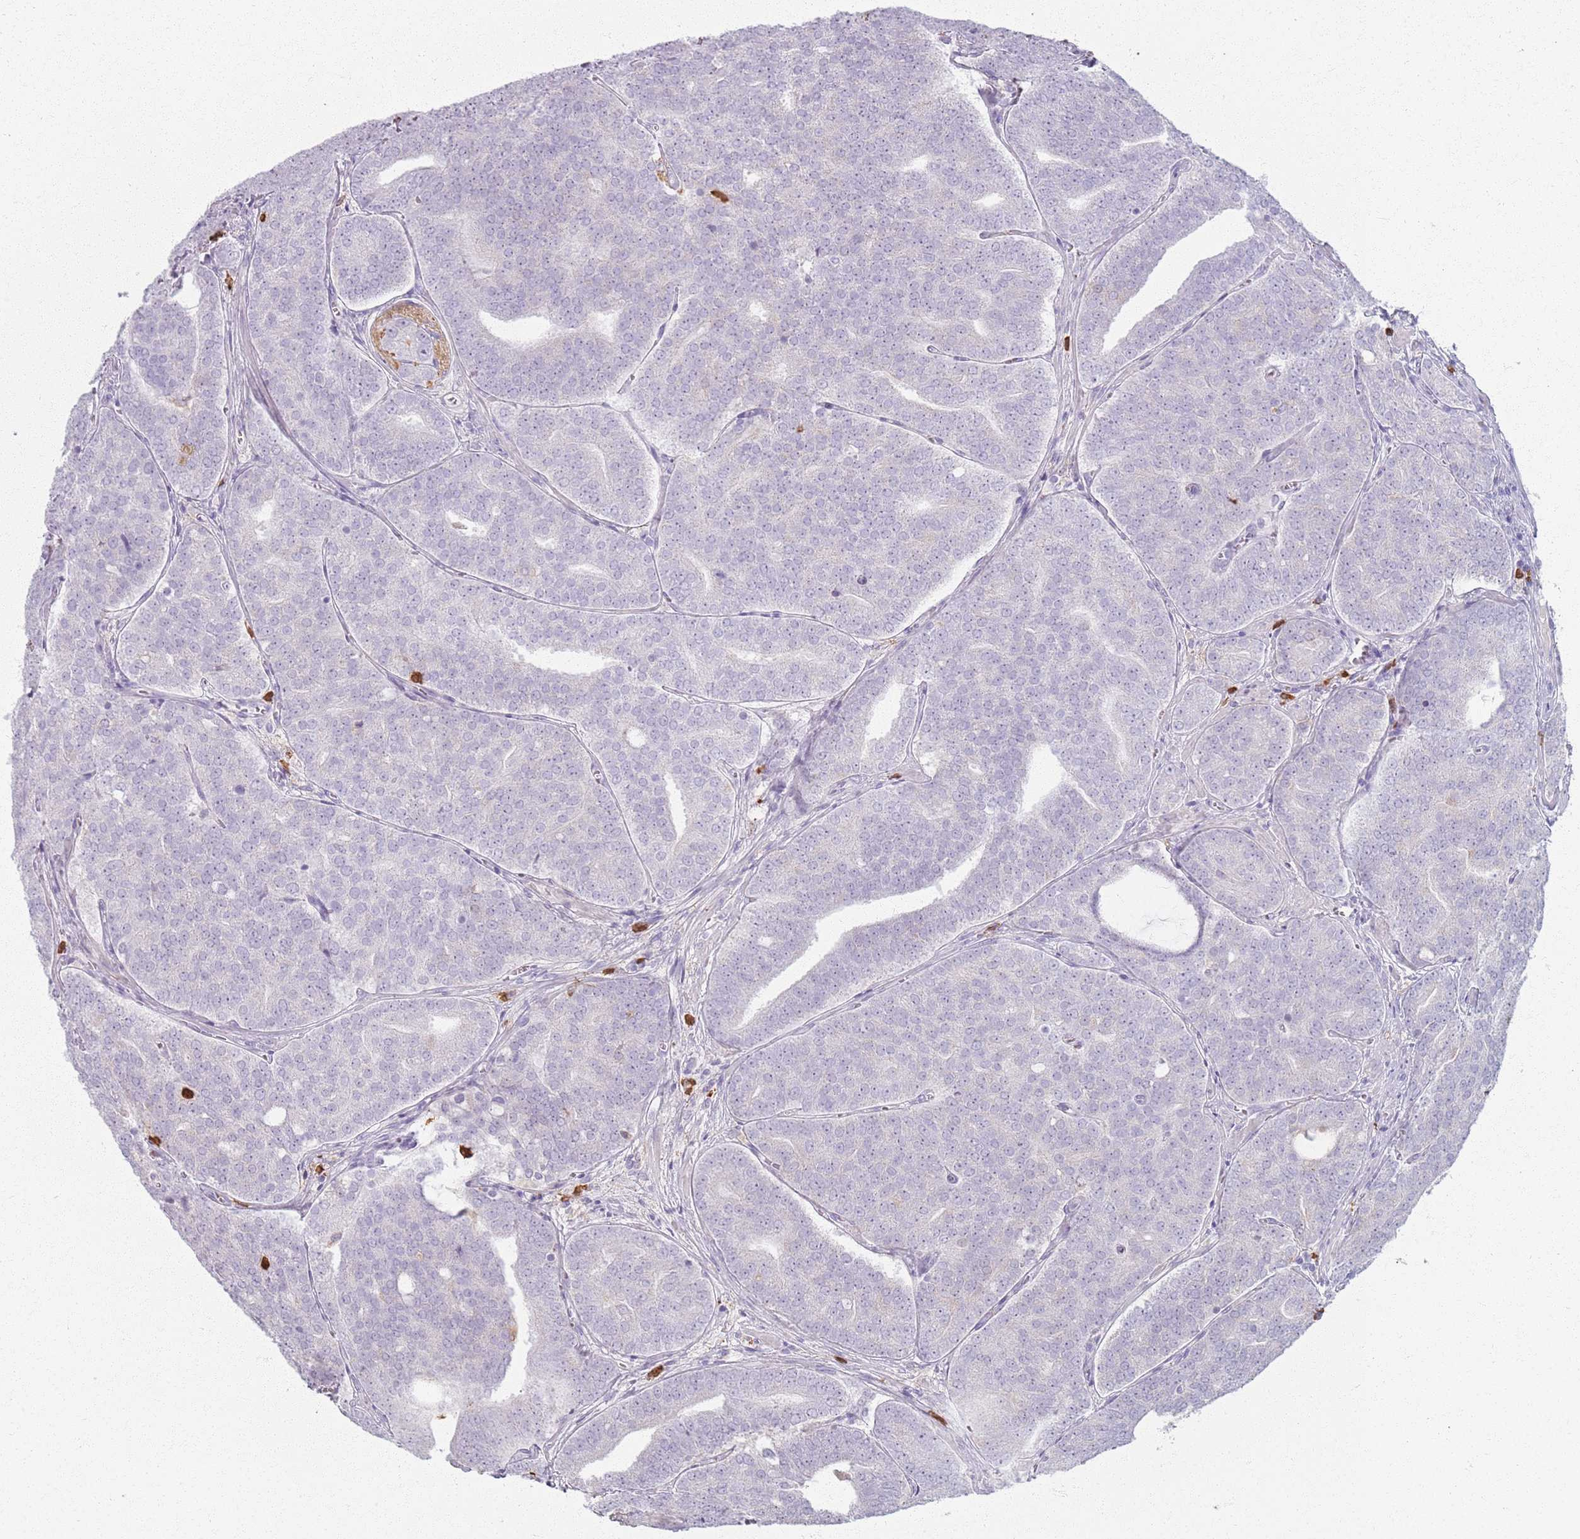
{"staining": {"intensity": "negative", "quantity": "none", "location": "none"}, "tissue": "prostate cancer", "cell_type": "Tumor cells", "image_type": "cancer", "snomed": [{"axis": "morphology", "description": "Adenocarcinoma, High grade"}, {"axis": "topography", "description": "Prostate"}], "caption": "The IHC photomicrograph has no significant positivity in tumor cells of adenocarcinoma (high-grade) (prostate) tissue.", "gene": "GDPGP1", "patient": {"sex": "male", "age": 55}}